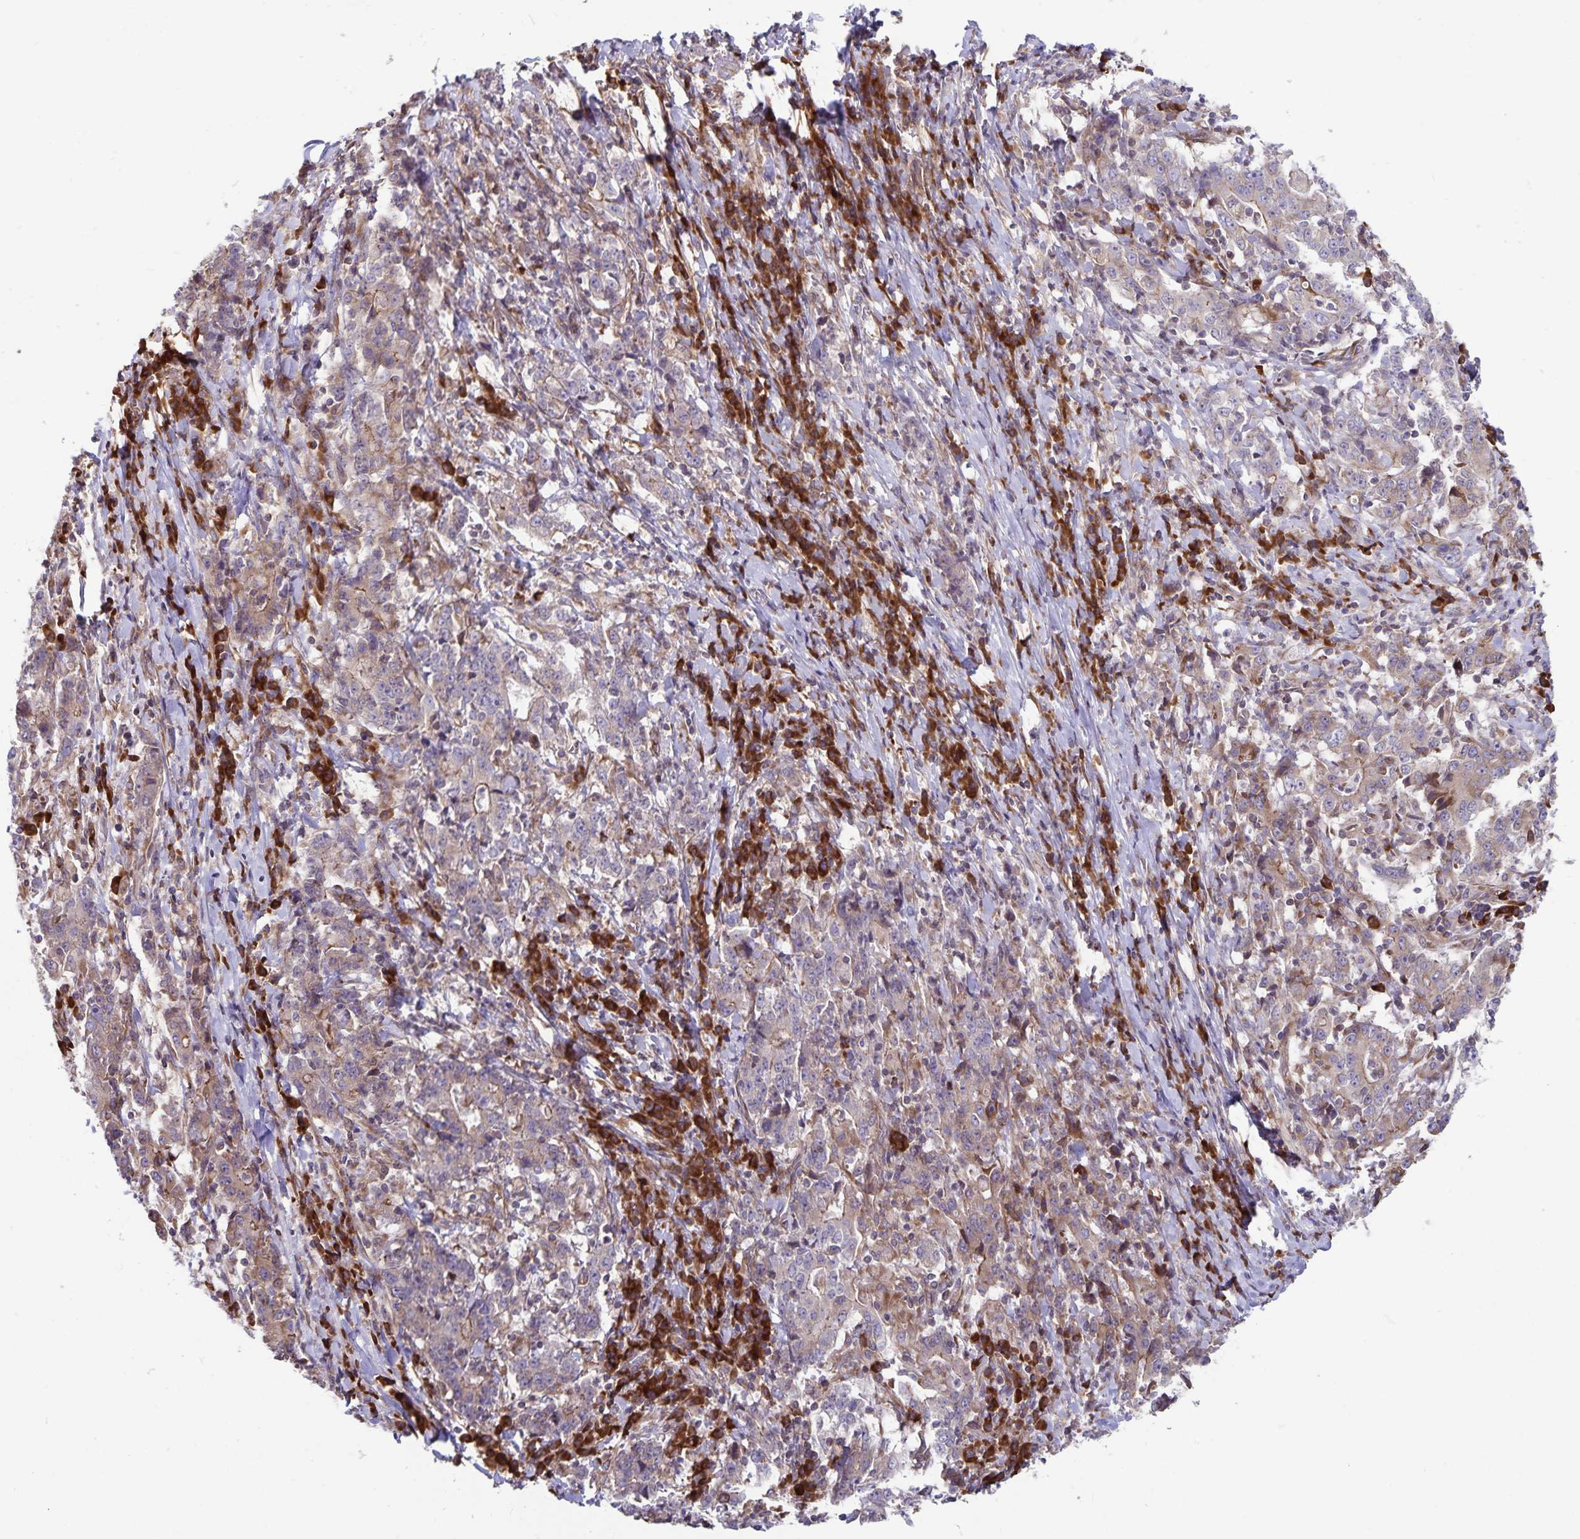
{"staining": {"intensity": "weak", "quantity": ">75%", "location": "cytoplasmic/membranous"}, "tissue": "stomach cancer", "cell_type": "Tumor cells", "image_type": "cancer", "snomed": [{"axis": "morphology", "description": "Normal tissue, NOS"}, {"axis": "morphology", "description": "Adenocarcinoma, NOS"}, {"axis": "topography", "description": "Stomach, upper"}, {"axis": "topography", "description": "Stomach"}], "caption": "Stomach cancer stained with DAB immunohistochemistry (IHC) shows low levels of weak cytoplasmic/membranous expression in approximately >75% of tumor cells. The protein of interest is stained brown, and the nuclei are stained in blue (DAB IHC with brightfield microscopy, high magnification).", "gene": "SEC62", "patient": {"sex": "male", "age": 59}}